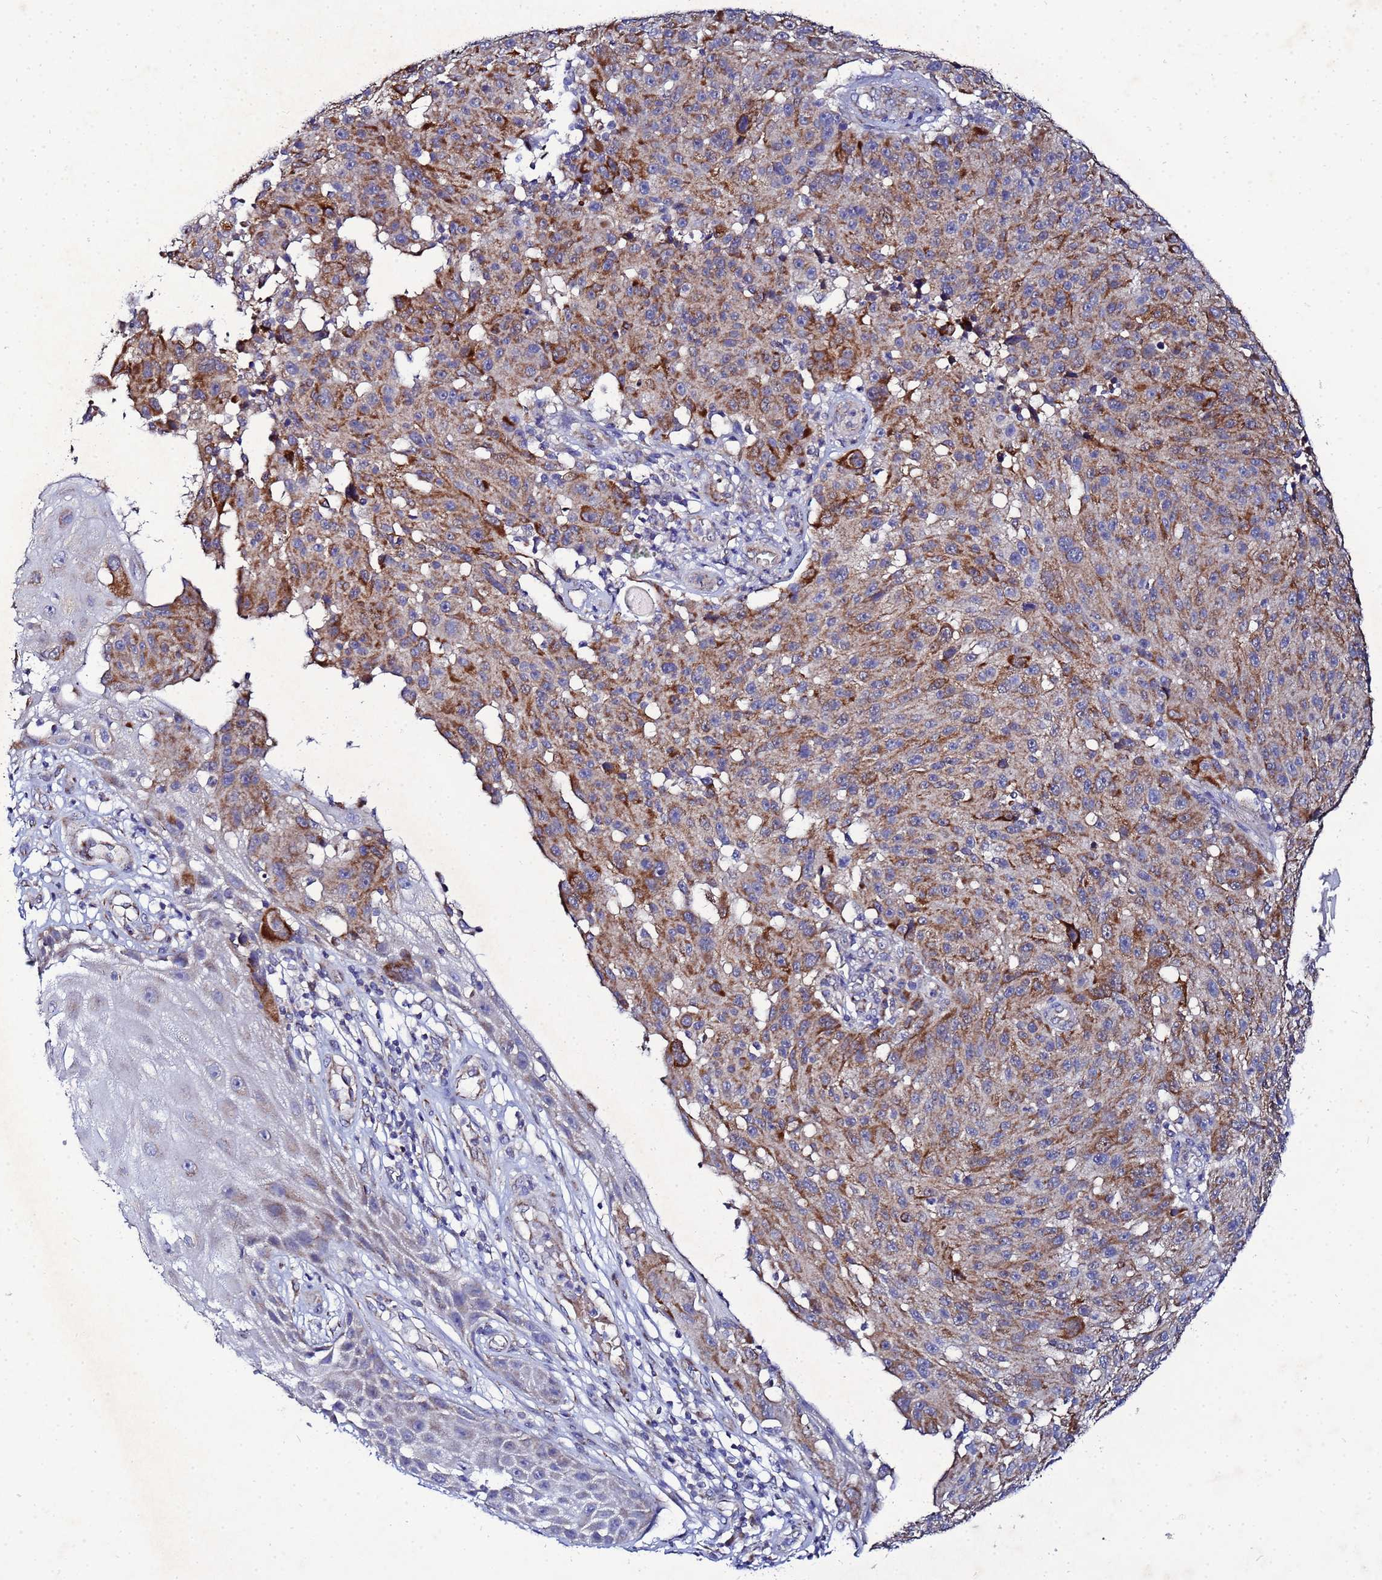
{"staining": {"intensity": "strong", "quantity": "25%-75%", "location": "cytoplasmic/membranous"}, "tissue": "melanoma", "cell_type": "Tumor cells", "image_type": "cancer", "snomed": [{"axis": "morphology", "description": "Malignant melanoma, NOS"}, {"axis": "topography", "description": "Skin"}], "caption": "An IHC photomicrograph of tumor tissue is shown. Protein staining in brown highlights strong cytoplasmic/membranous positivity in melanoma within tumor cells.", "gene": "FAHD2A", "patient": {"sex": "male", "age": 53}}